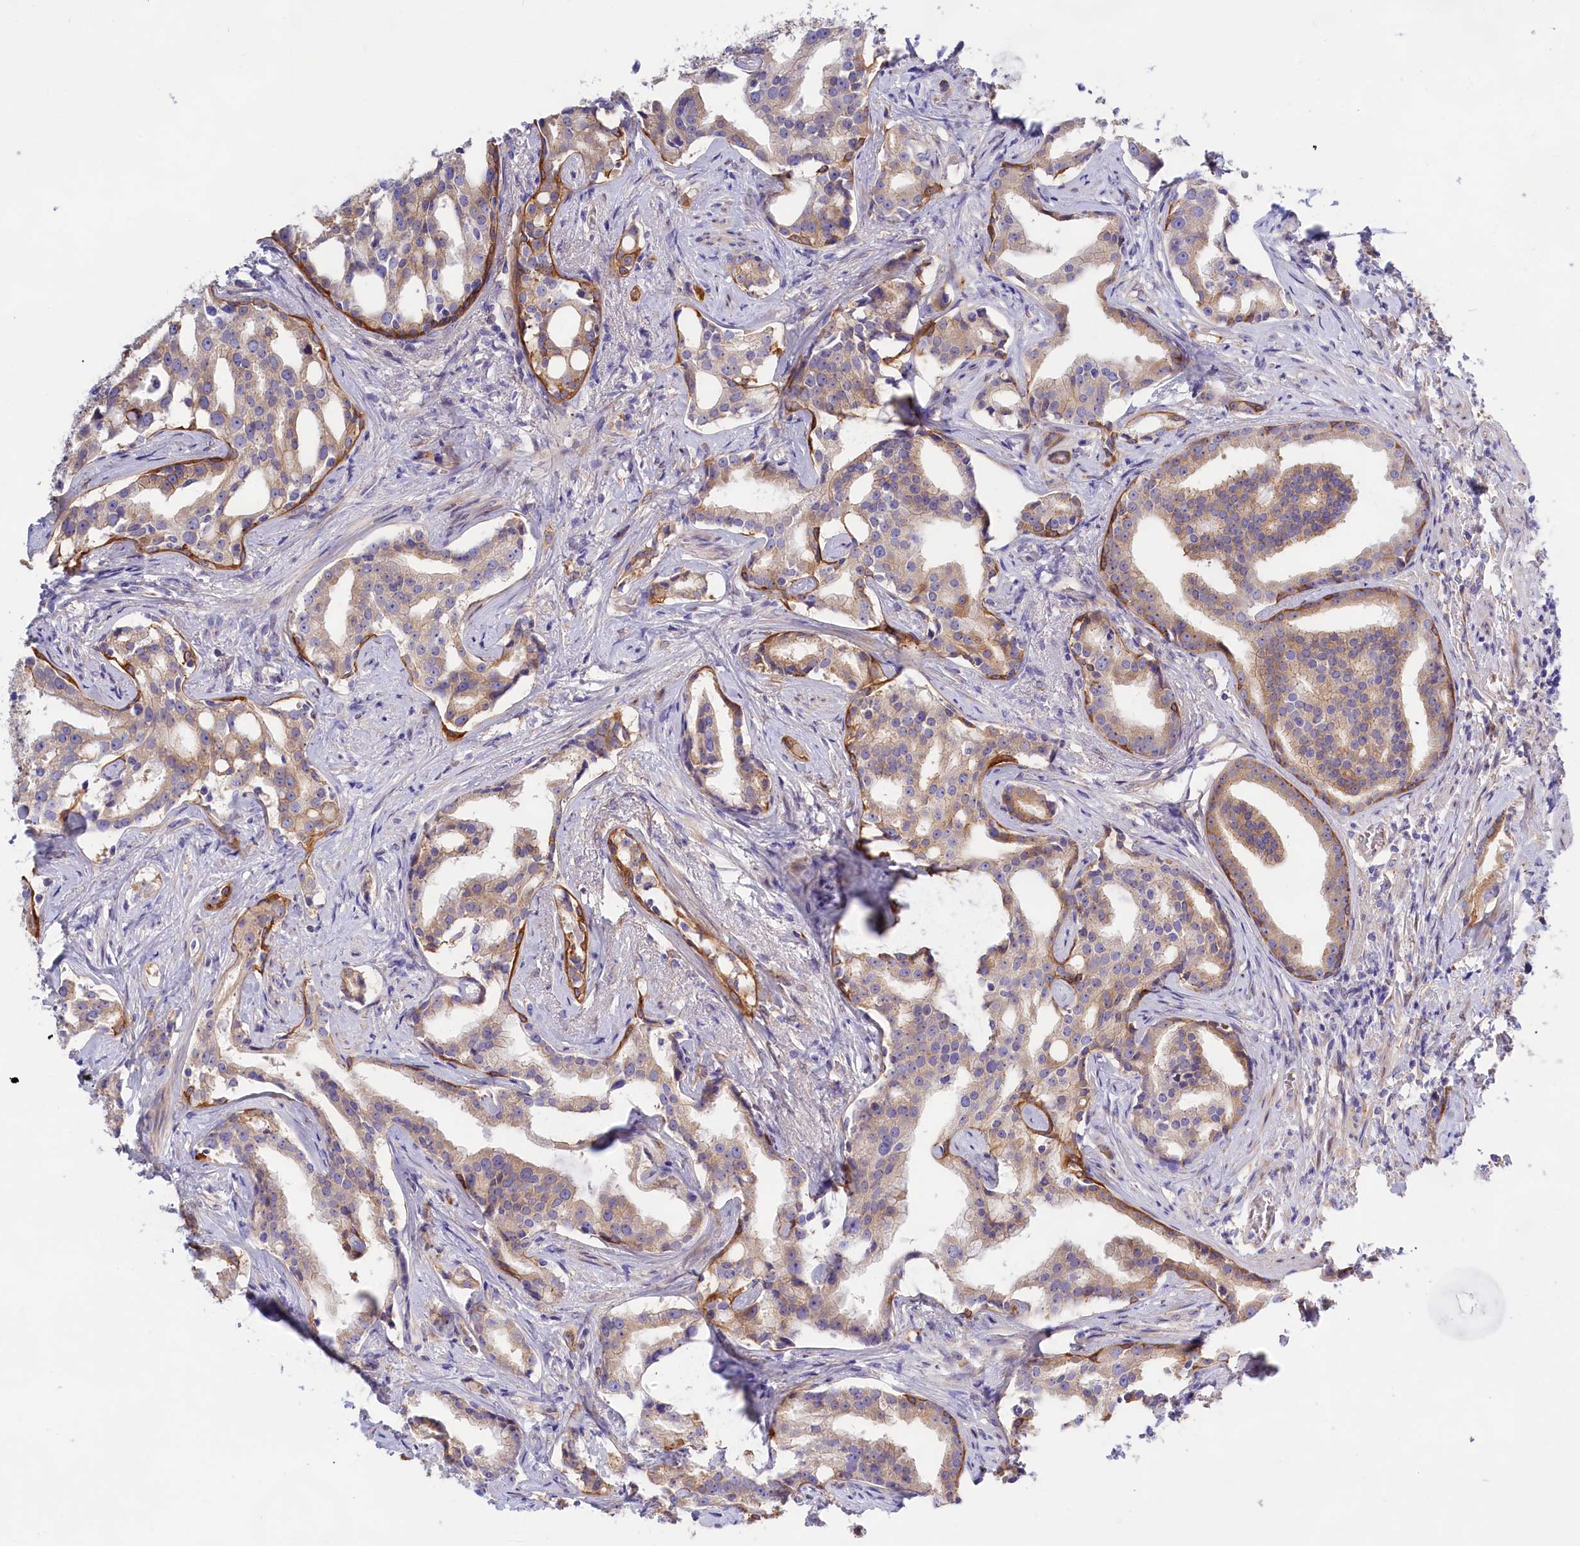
{"staining": {"intensity": "strong", "quantity": "<25%", "location": "cytoplasmic/membranous"}, "tissue": "prostate cancer", "cell_type": "Tumor cells", "image_type": "cancer", "snomed": [{"axis": "morphology", "description": "Adenocarcinoma, High grade"}, {"axis": "topography", "description": "Prostate"}], "caption": "IHC histopathology image of neoplastic tissue: prostate cancer stained using IHC demonstrates medium levels of strong protein expression localized specifically in the cytoplasmic/membranous of tumor cells, appearing as a cytoplasmic/membranous brown color.", "gene": "PPP1R13L", "patient": {"sex": "male", "age": 67}}